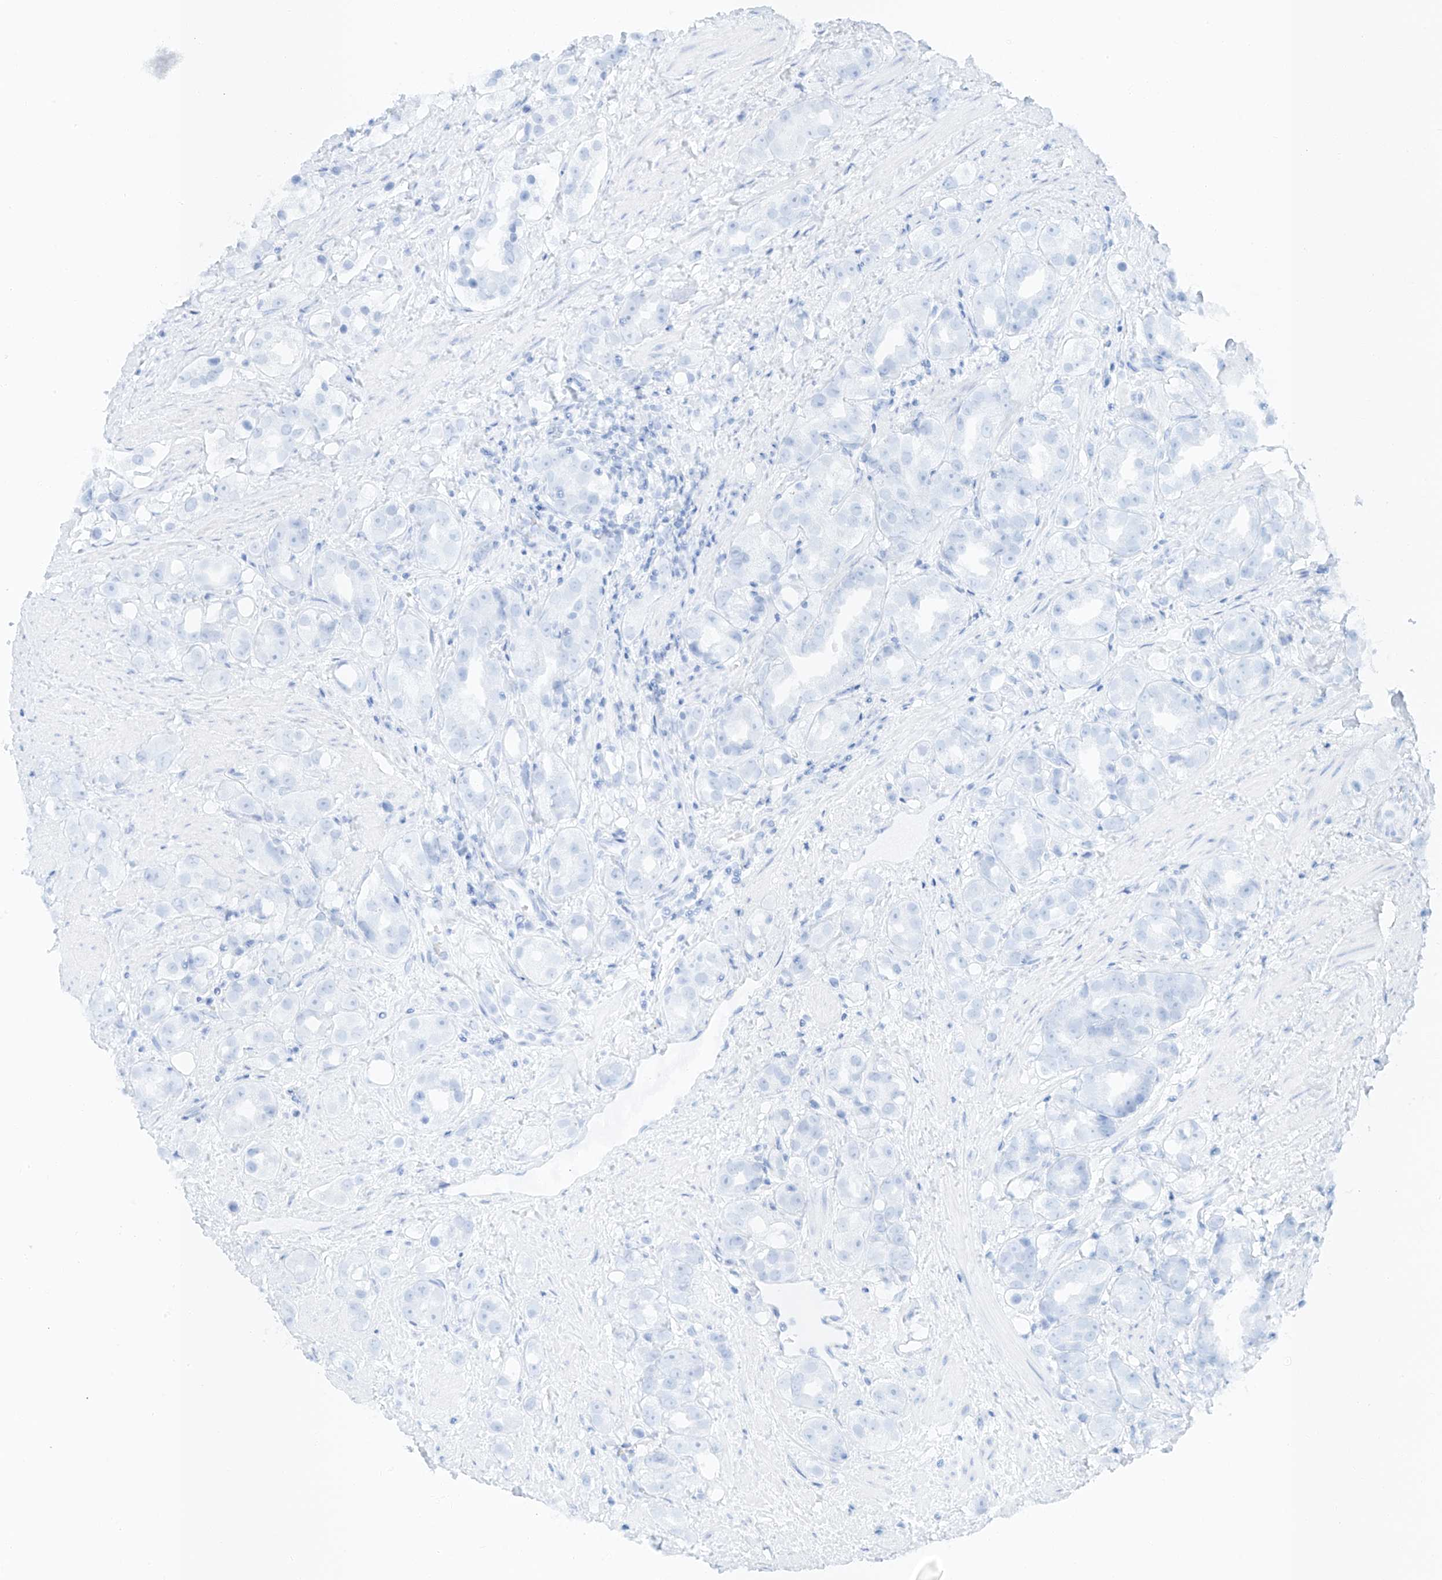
{"staining": {"intensity": "weak", "quantity": "<25%", "location": "cytoplasmic/membranous"}, "tissue": "prostate cancer", "cell_type": "Tumor cells", "image_type": "cancer", "snomed": [{"axis": "morphology", "description": "Adenocarcinoma, NOS"}, {"axis": "topography", "description": "Prostate"}], "caption": "This image is of adenocarcinoma (prostate) stained with IHC to label a protein in brown with the nuclei are counter-stained blue. There is no expression in tumor cells.", "gene": "AJM1", "patient": {"sex": "male", "age": 79}}